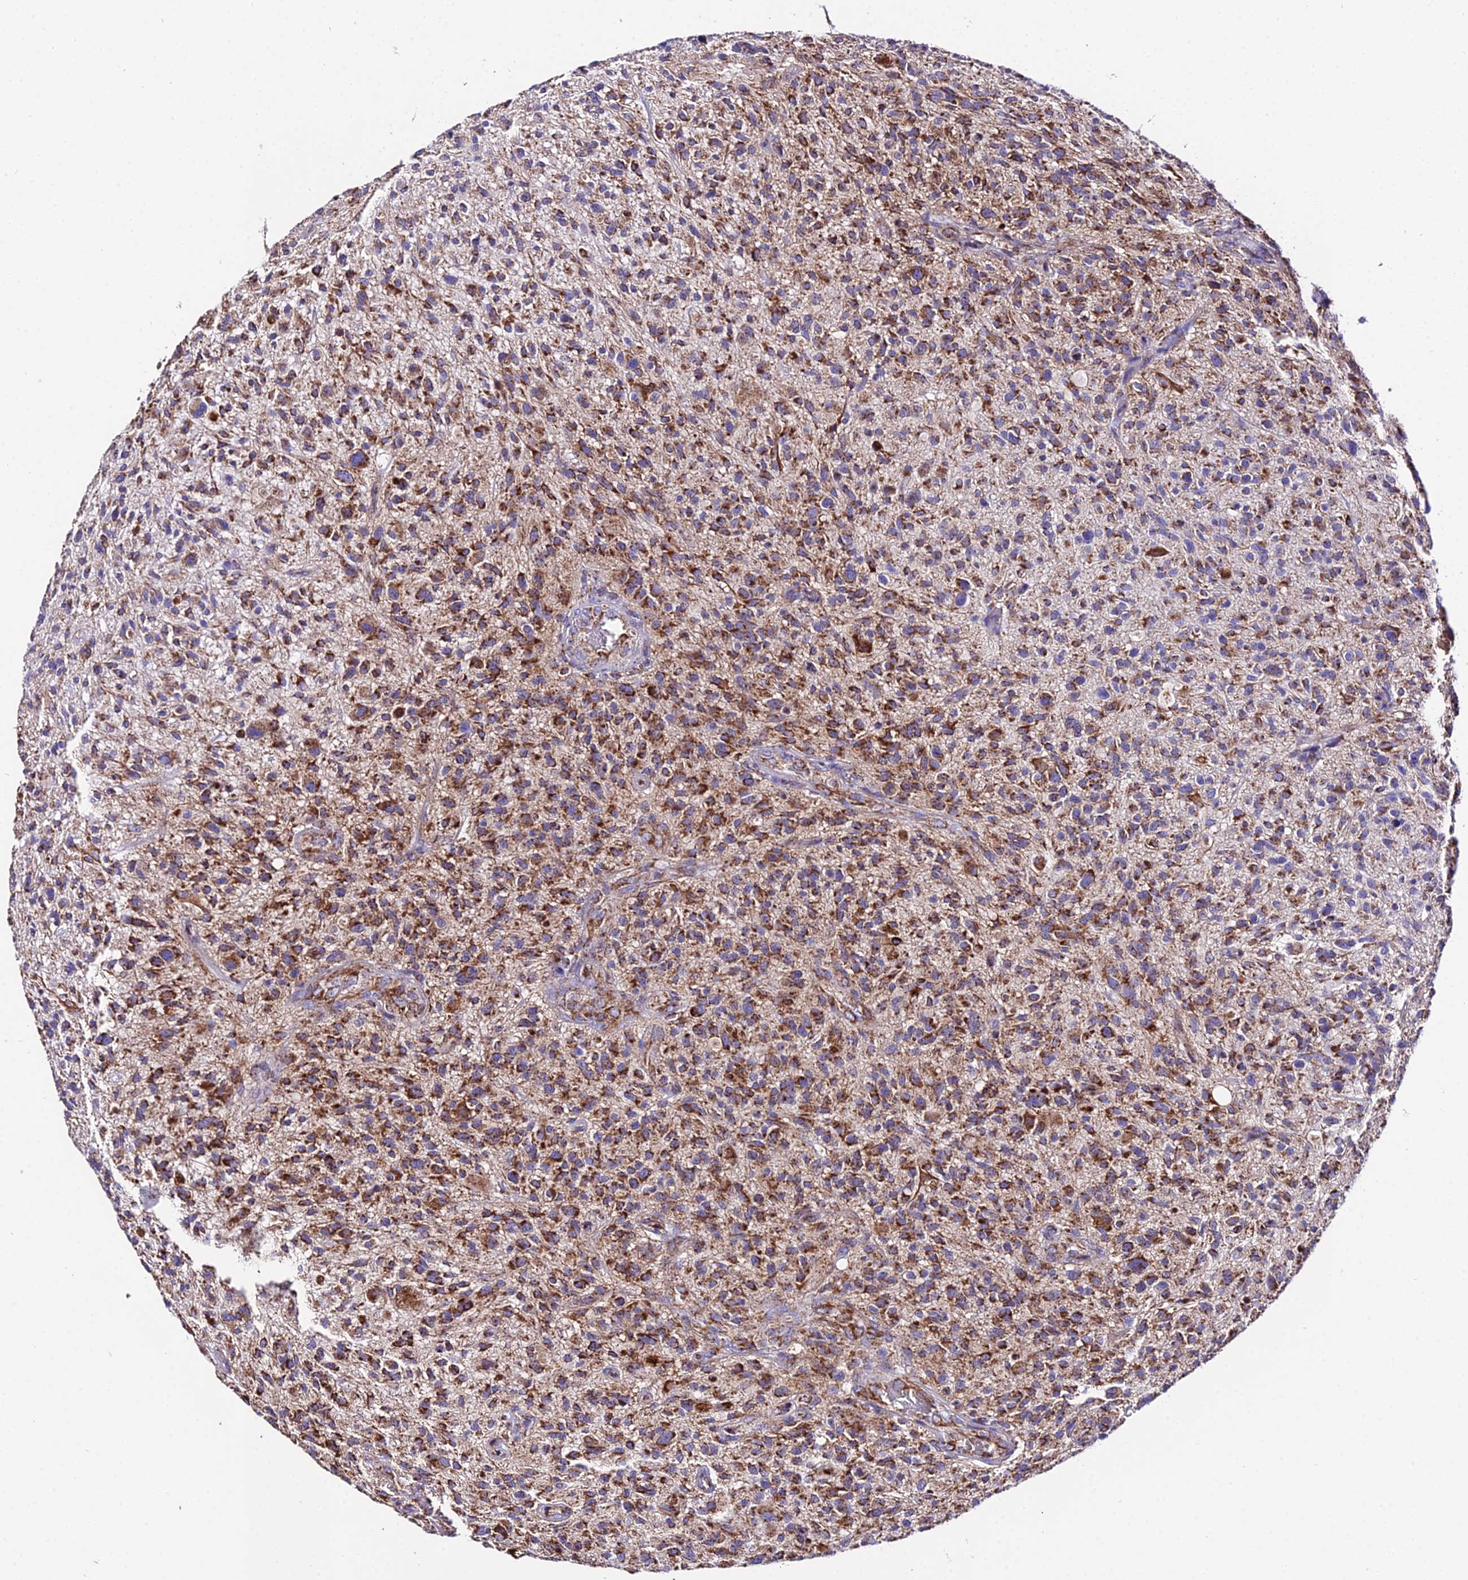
{"staining": {"intensity": "strong", "quantity": ">75%", "location": "cytoplasmic/membranous"}, "tissue": "glioma", "cell_type": "Tumor cells", "image_type": "cancer", "snomed": [{"axis": "morphology", "description": "Glioma, malignant, High grade"}, {"axis": "topography", "description": "Brain"}], "caption": "Glioma tissue exhibits strong cytoplasmic/membranous expression in approximately >75% of tumor cells, visualized by immunohistochemistry.", "gene": "OCIAD1", "patient": {"sex": "male", "age": 47}}